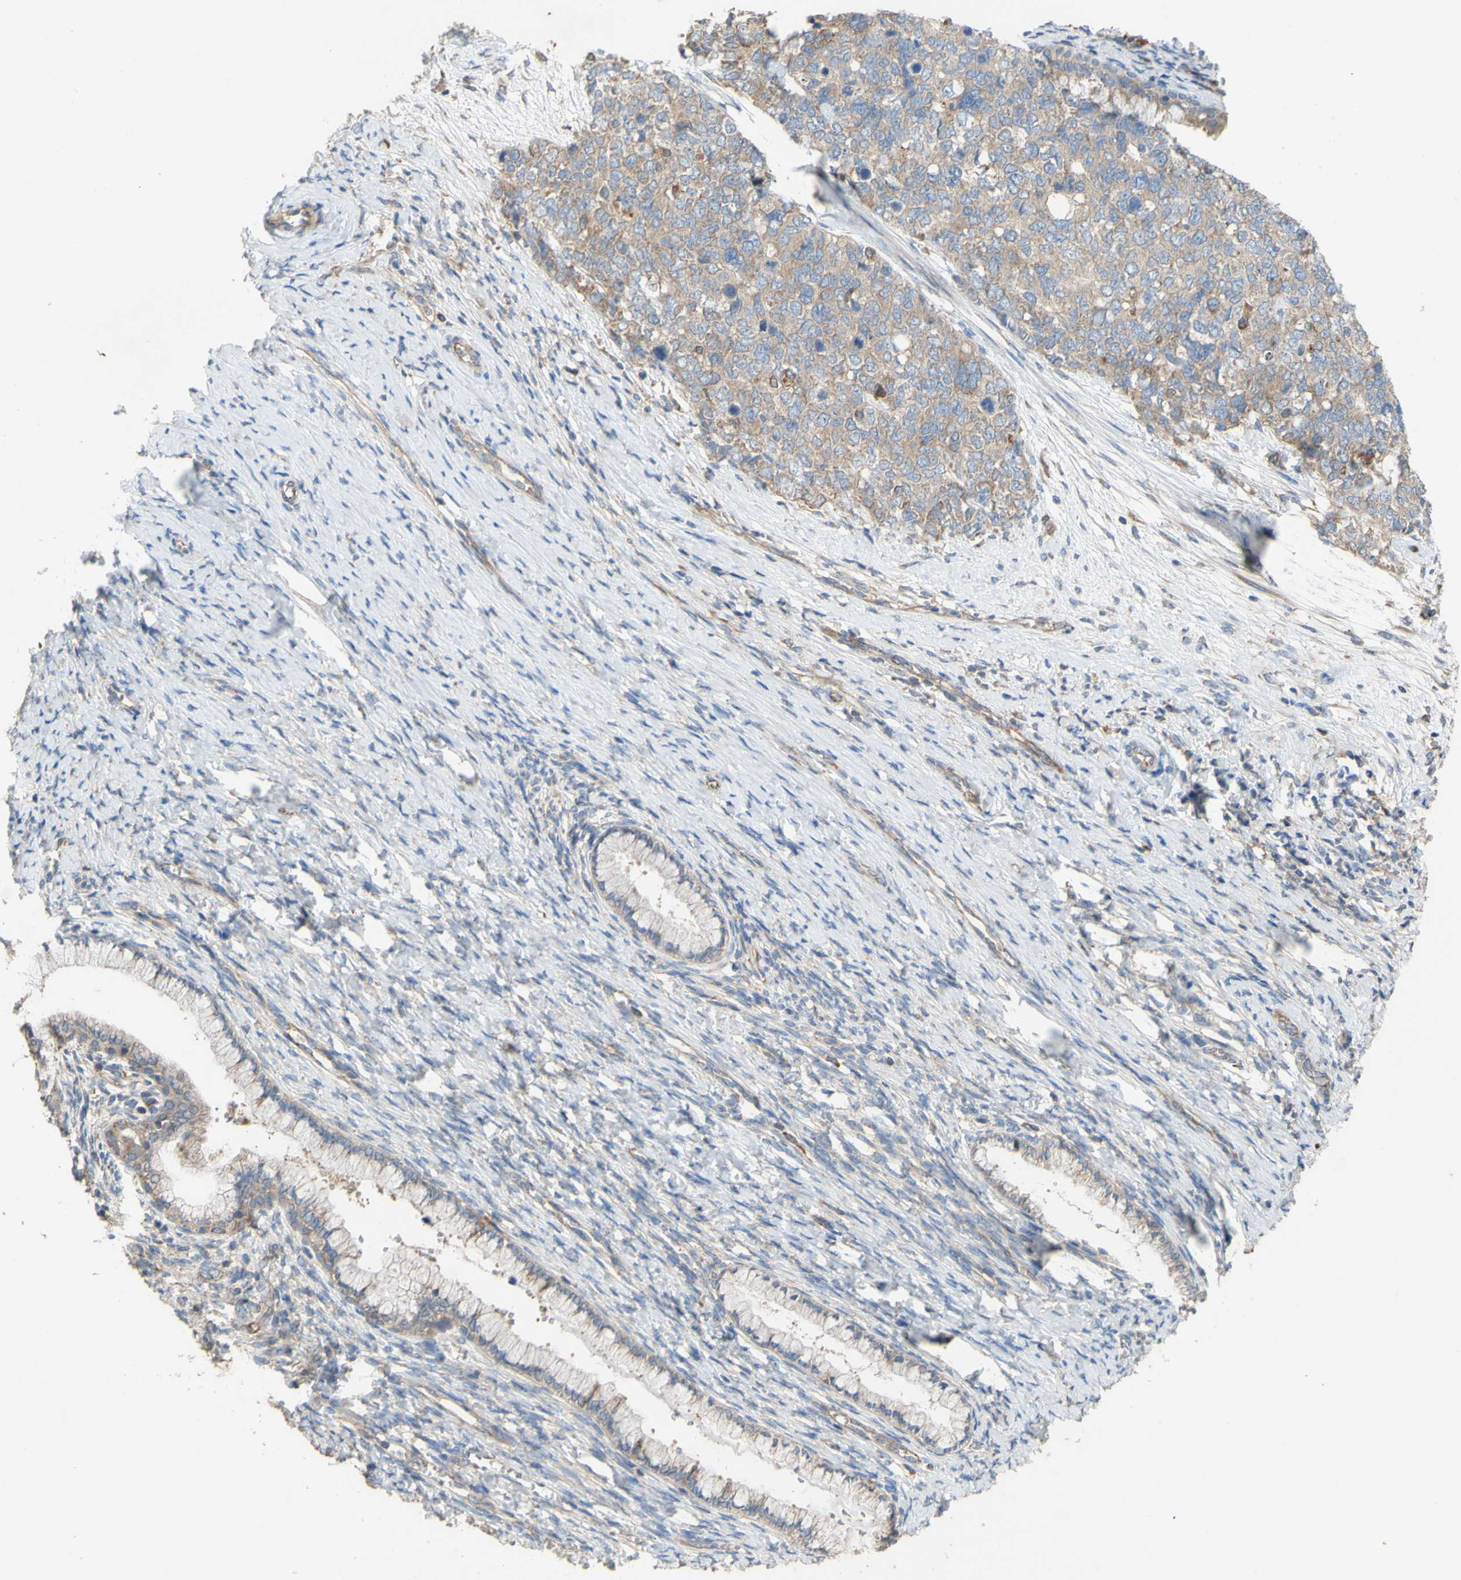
{"staining": {"intensity": "weak", "quantity": "25%-75%", "location": "cytoplasmic/membranous"}, "tissue": "cervical cancer", "cell_type": "Tumor cells", "image_type": "cancer", "snomed": [{"axis": "morphology", "description": "Squamous cell carcinoma, NOS"}, {"axis": "topography", "description": "Cervix"}], "caption": "Squamous cell carcinoma (cervical) tissue demonstrates weak cytoplasmic/membranous positivity in approximately 25%-75% of tumor cells", "gene": "EIF2S3", "patient": {"sex": "female", "age": 63}}